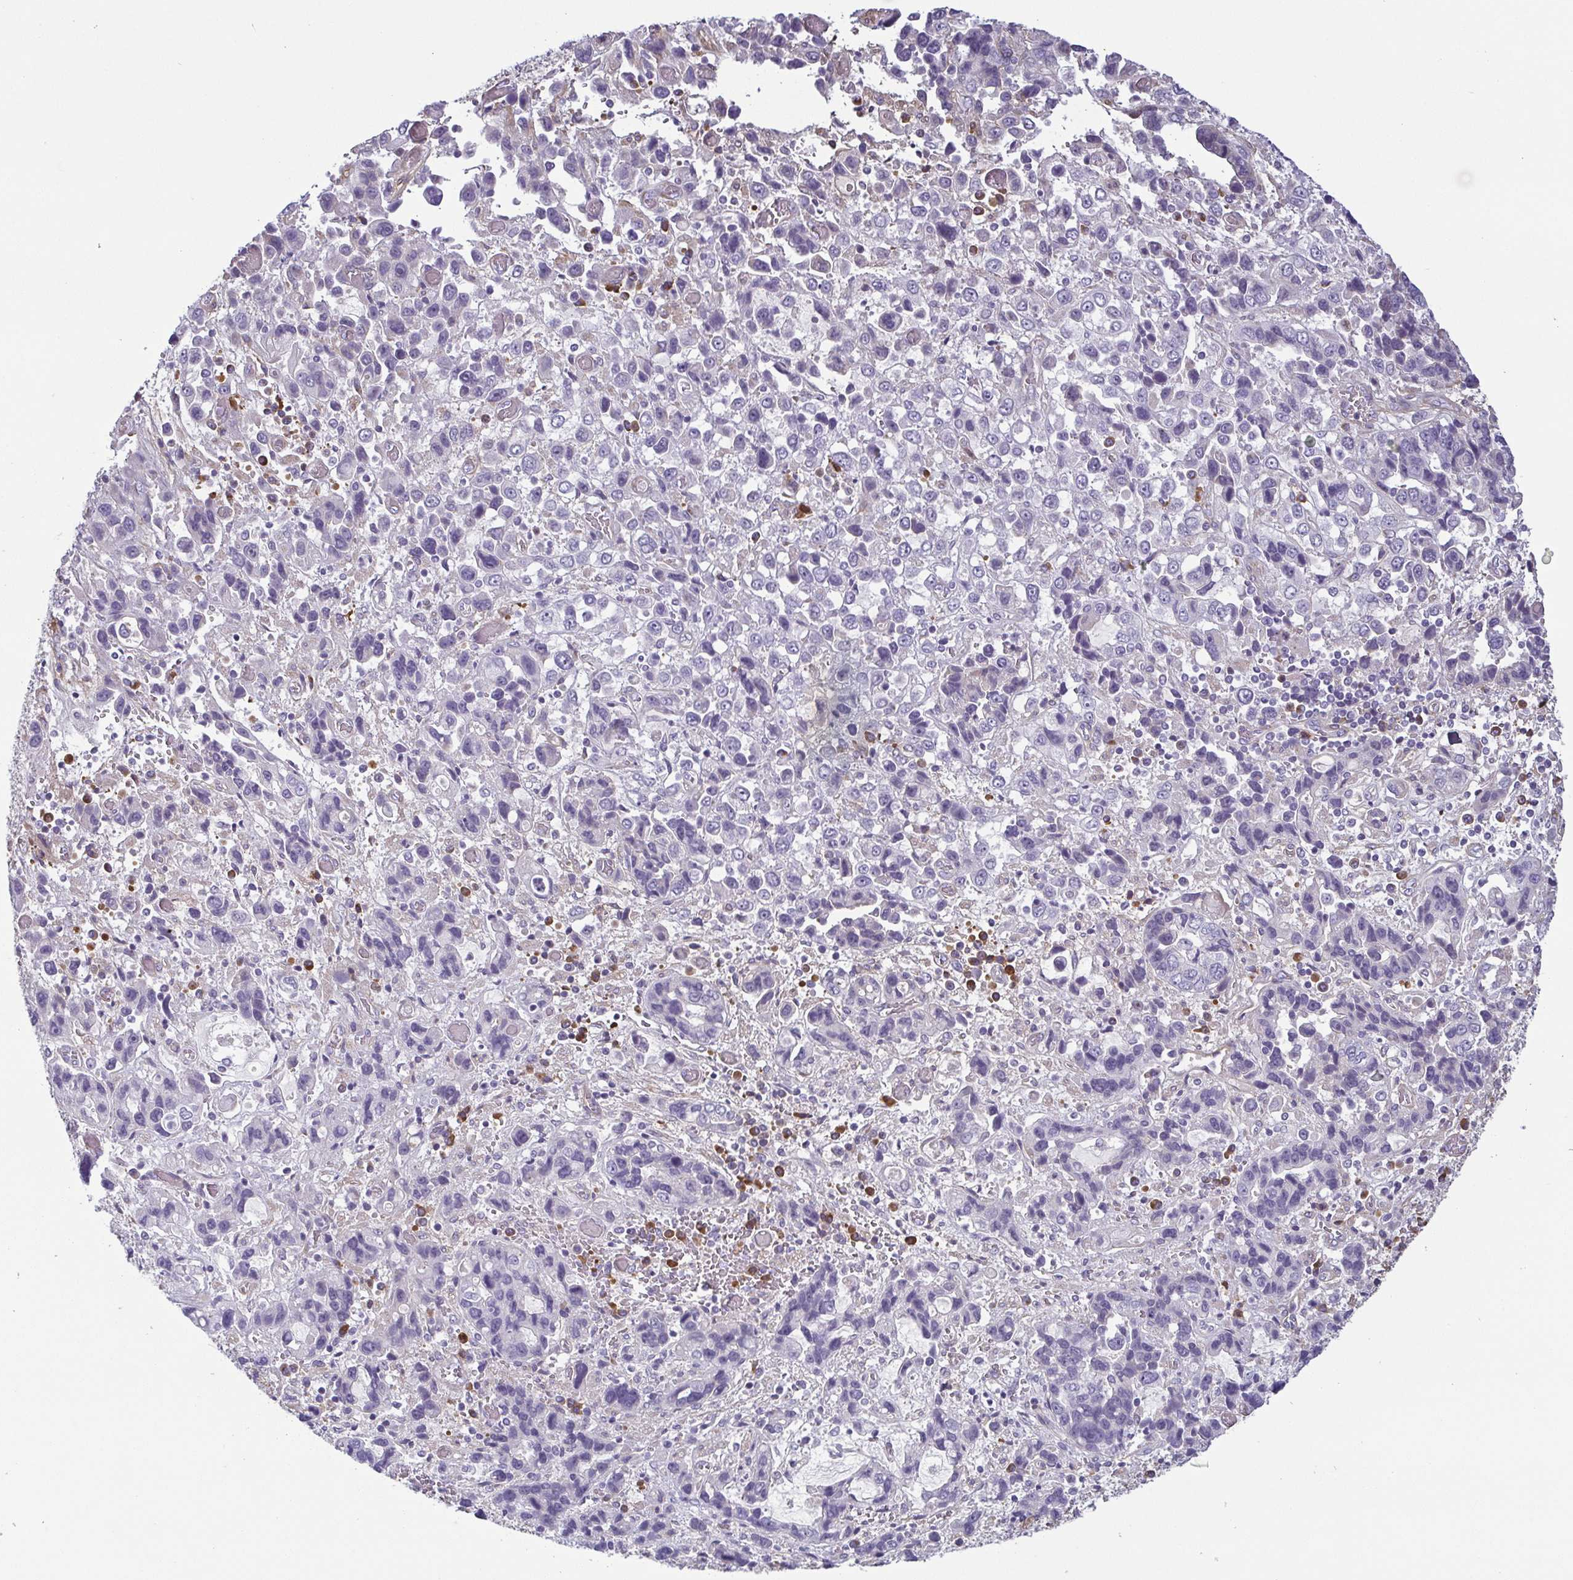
{"staining": {"intensity": "negative", "quantity": "none", "location": "none"}, "tissue": "stomach cancer", "cell_type": "Tumor cells", "image_type": "cancer", "snomed": [{"axis": "morphology", "description": "Adenocarcinoma, NOS"}, {"axis": "topography", "description": "Stomach, upper"}], "caption": "Stomach adenocarcinoma was stained to show a protein in brown. There is no significant expression in tumor cells.", "gene": "ECM1", "patient": {"sex": "female", "age": 81}}